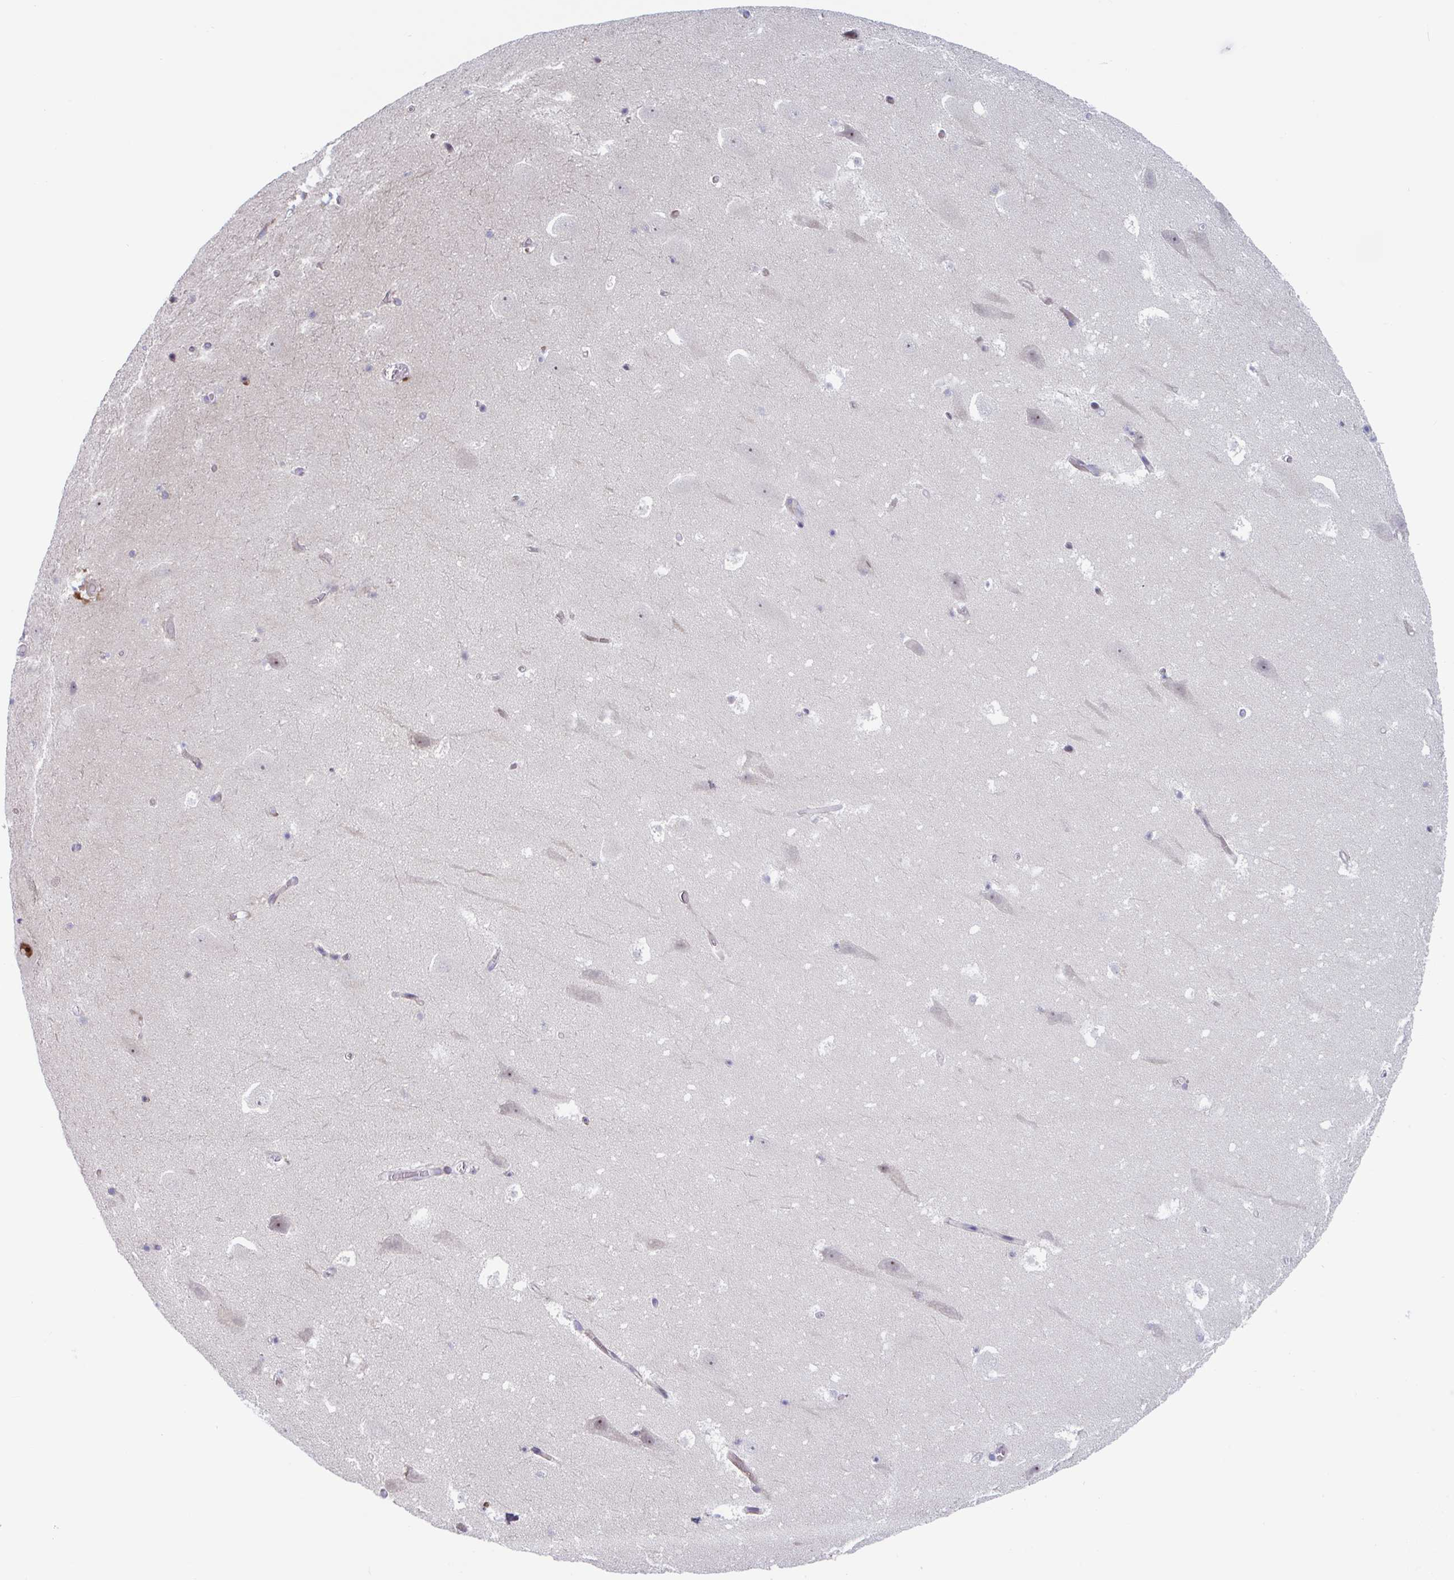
{"staining": {"intensity": "negative", "quantity": "none", "location": "none"}, "tissue": "hippocampus", "cell_type": "Glial cells", "image_type": "normal", "snomed": [{"axis": "morphology", "description": "Normal tissue, NOS"}, {"axis": "topography", "description": "Hippocampus"}], "caption": "DAB (3,3'-diaminobenzidine) immunohistochemical staining of unremarkable human hippocampus exhibits no significant positivity in glial cells. (Brightfield microscopy of DAB immunohistochemistry at high magnification).", "gene": "DUXA", "patient": {"sex": "female", "age": 42}}